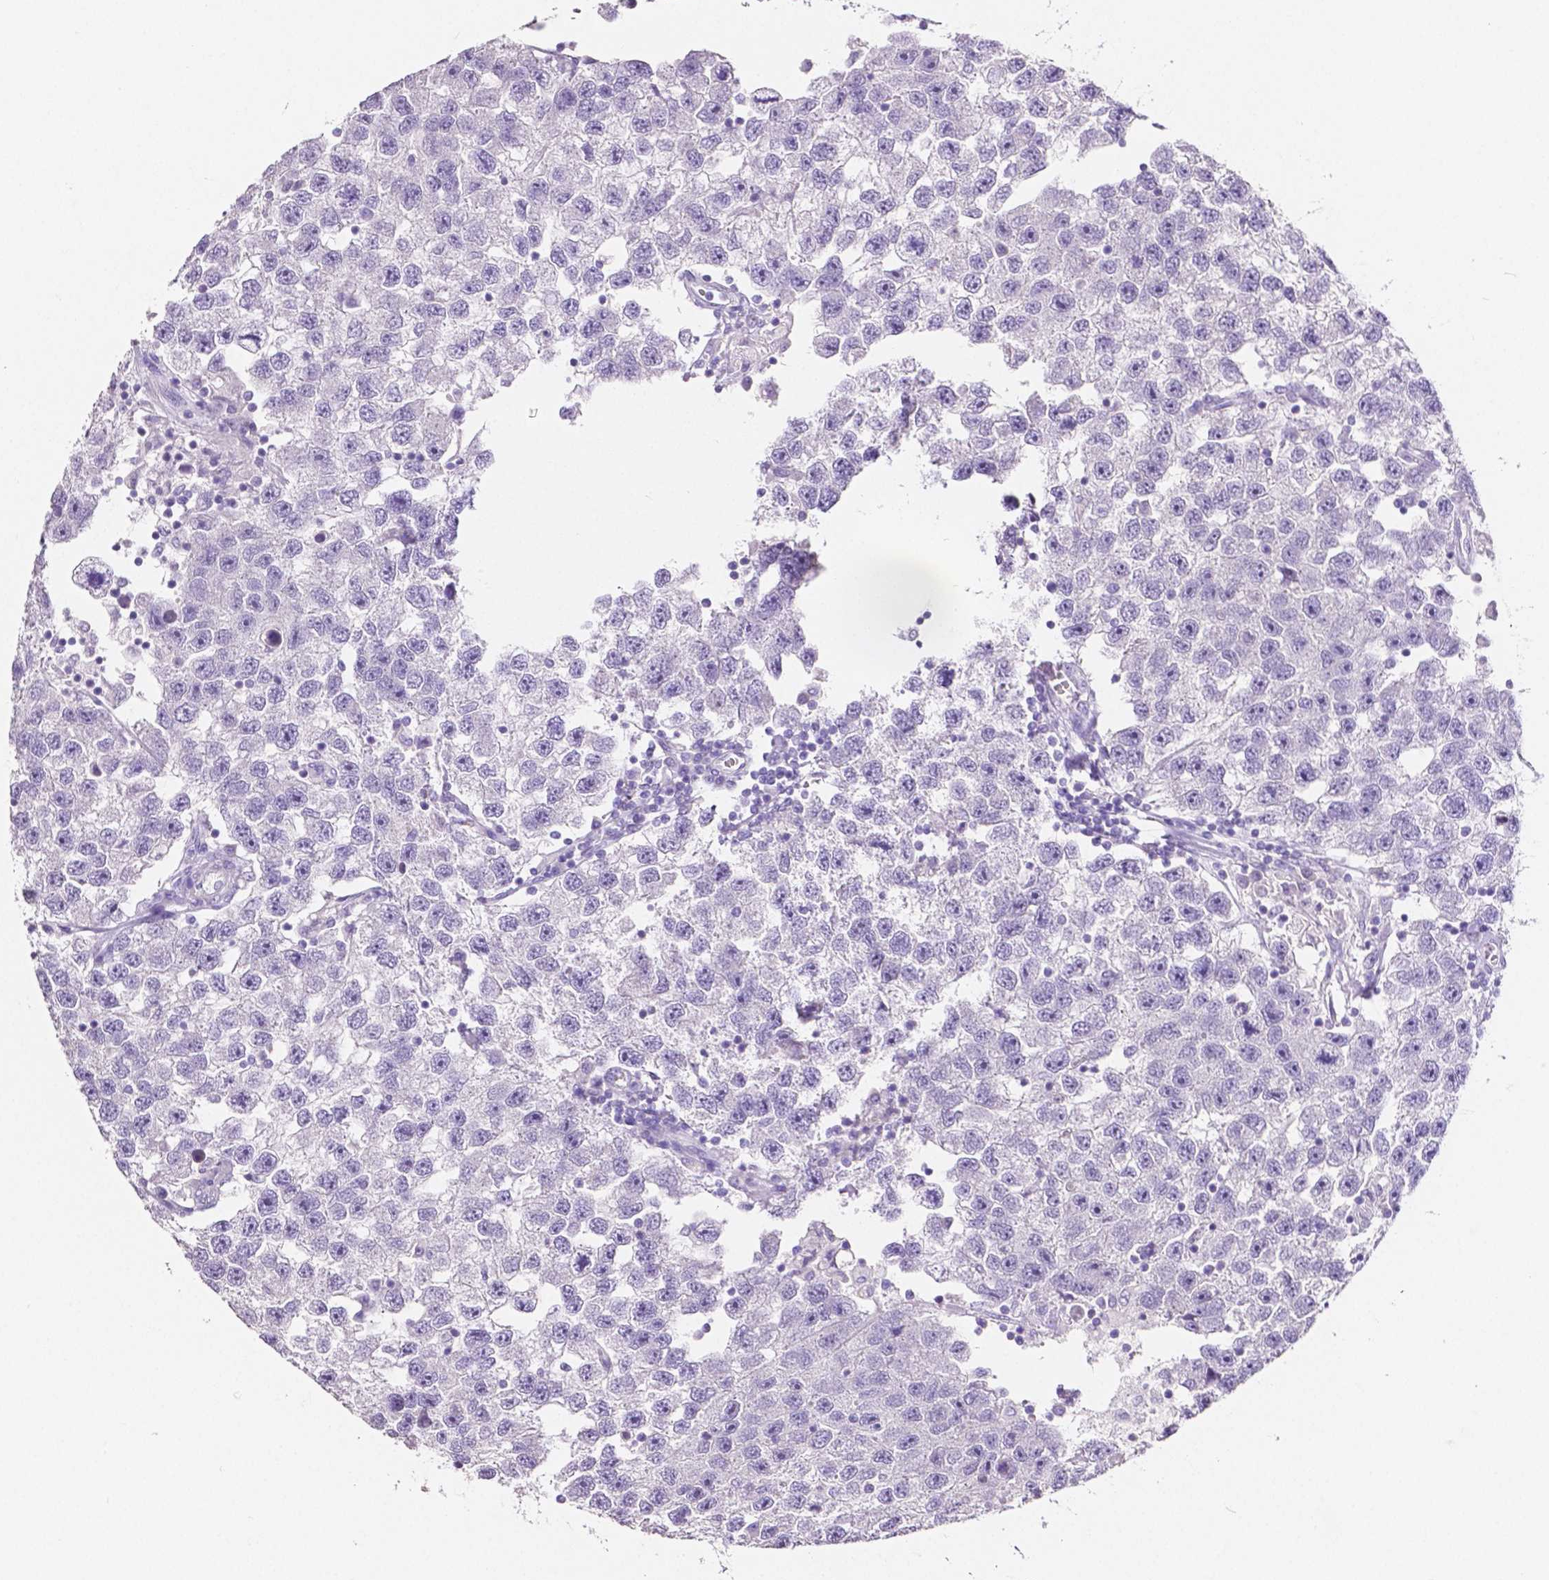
{"staining": {"intensity": "negative", "quantity": "none", "location": "none"}, "tissue": "testis cancer", "cell_type": "Tumor cells", "image_type": "cancer", "snomed": [{"axis": "morphology", "description": "Seminoma, NOS"}, {"axis": "topography", "description": "Testis"}], "caption": "Immunohistochemical staining of testis cancer exhibits no significant staining in tumor cells. The staining was performed using DAB (3,3'-diaminobenzidine) to visualize the protein expression in brown, while the nuclei were stained in blue with hematoxylin (Magnification: 20x).", "gene": "SLC22A2", "patient": {"sex": "male", "age": 26}}